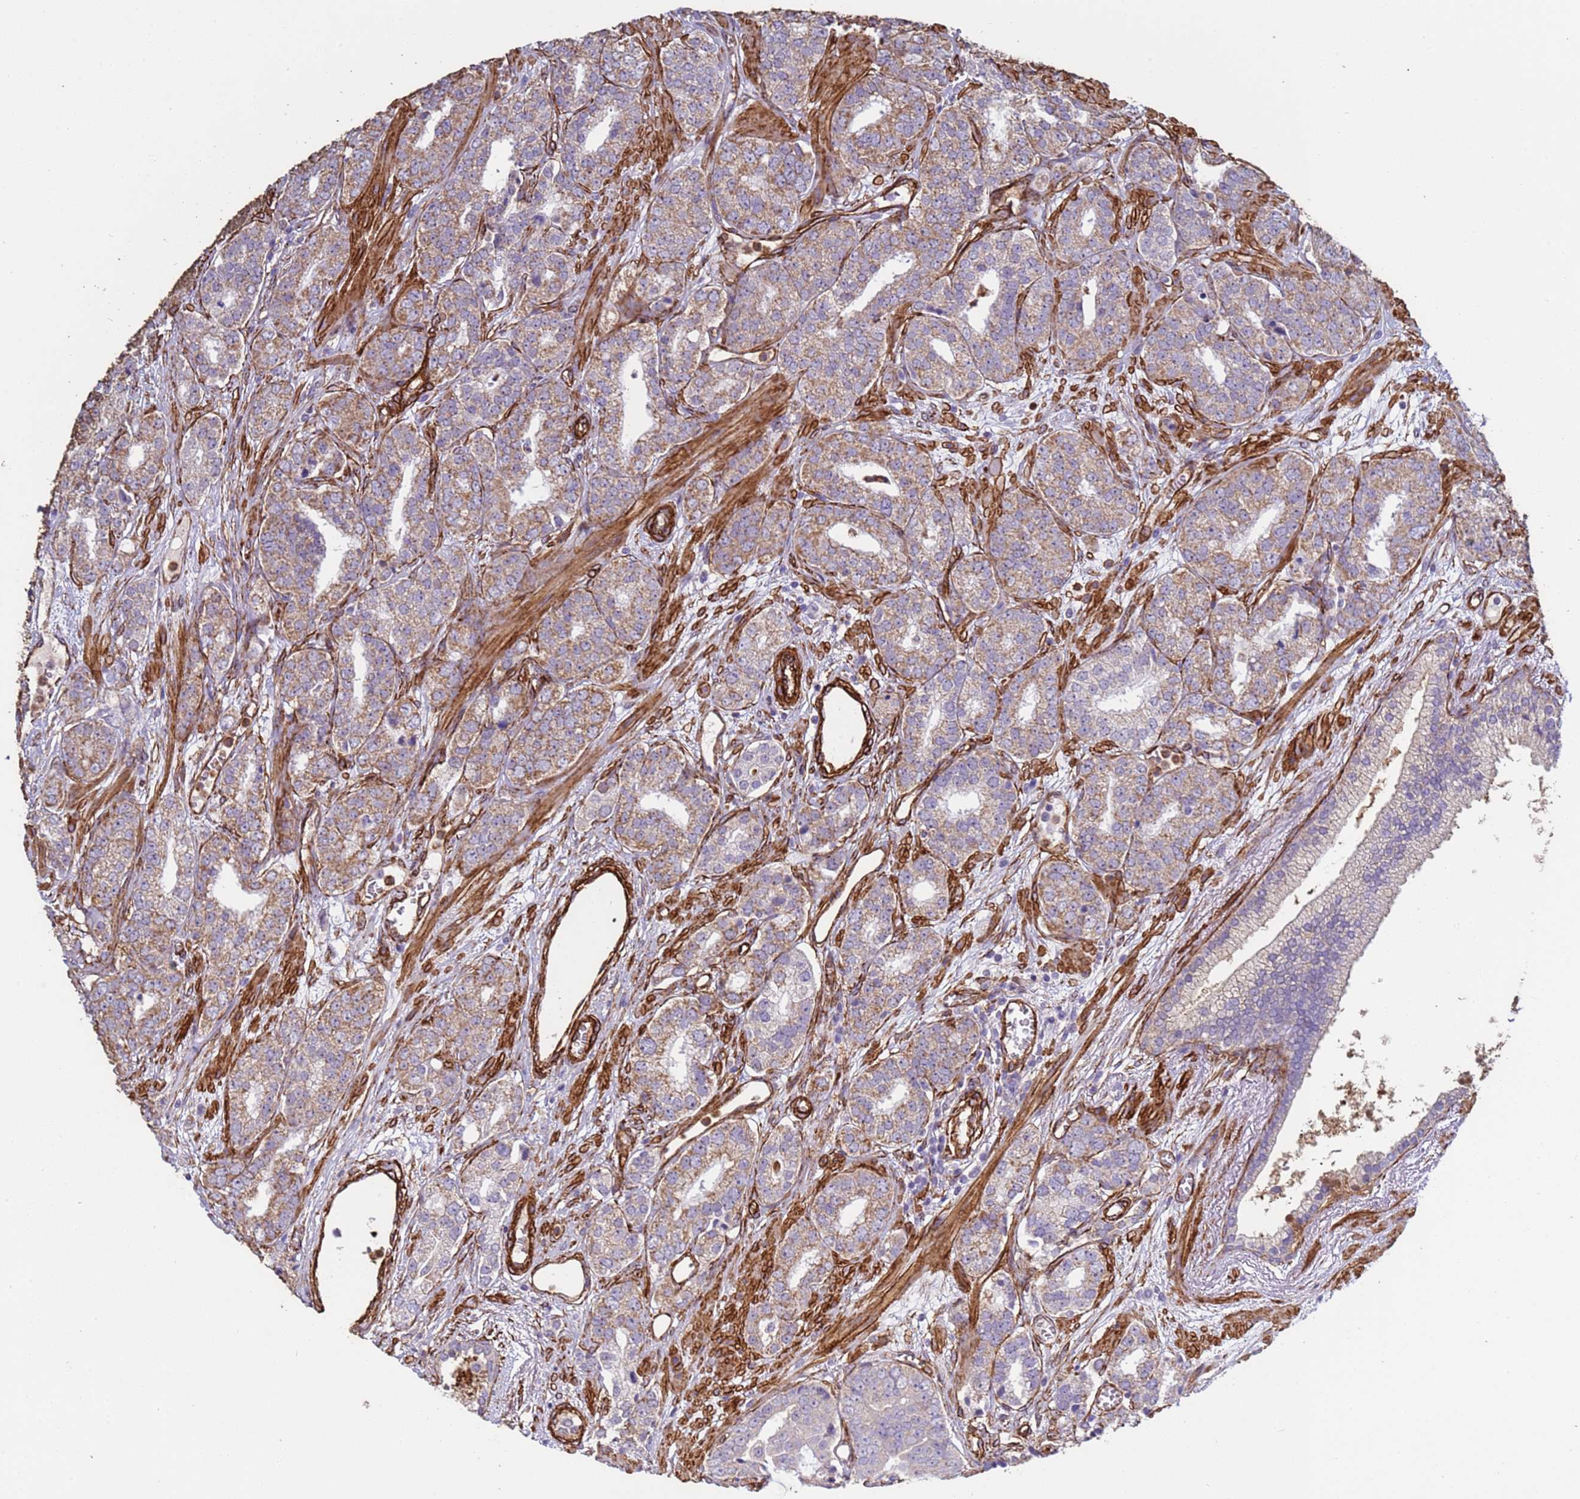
{"staining": {"intensity": "moderate", "quantity": ">75%", "location": "cytoplasmic/membranous"}, "tissue": "prostate cancer", "cell_type": "Tumor cells", "image_type": "cancer", "snomed": [{"axis": "morphology", "description": "Adenocarcinoma, High grade"}, {"axis": "topography", "description": "Prostate"}], "caption": "IHC photomicrograph of neoplastic tissue: adenocarcinoma (high-grade) (prostate) stained using immunohistochemistry demonstrates medium levels of moderate protein expression localized specifically in the cytoplasmic/membranous of tumor cells, appearing as a cytoplasmic/membranous brown color.", "gene": "GASK1A", "patient": {"sex": "male", "age": 71}}